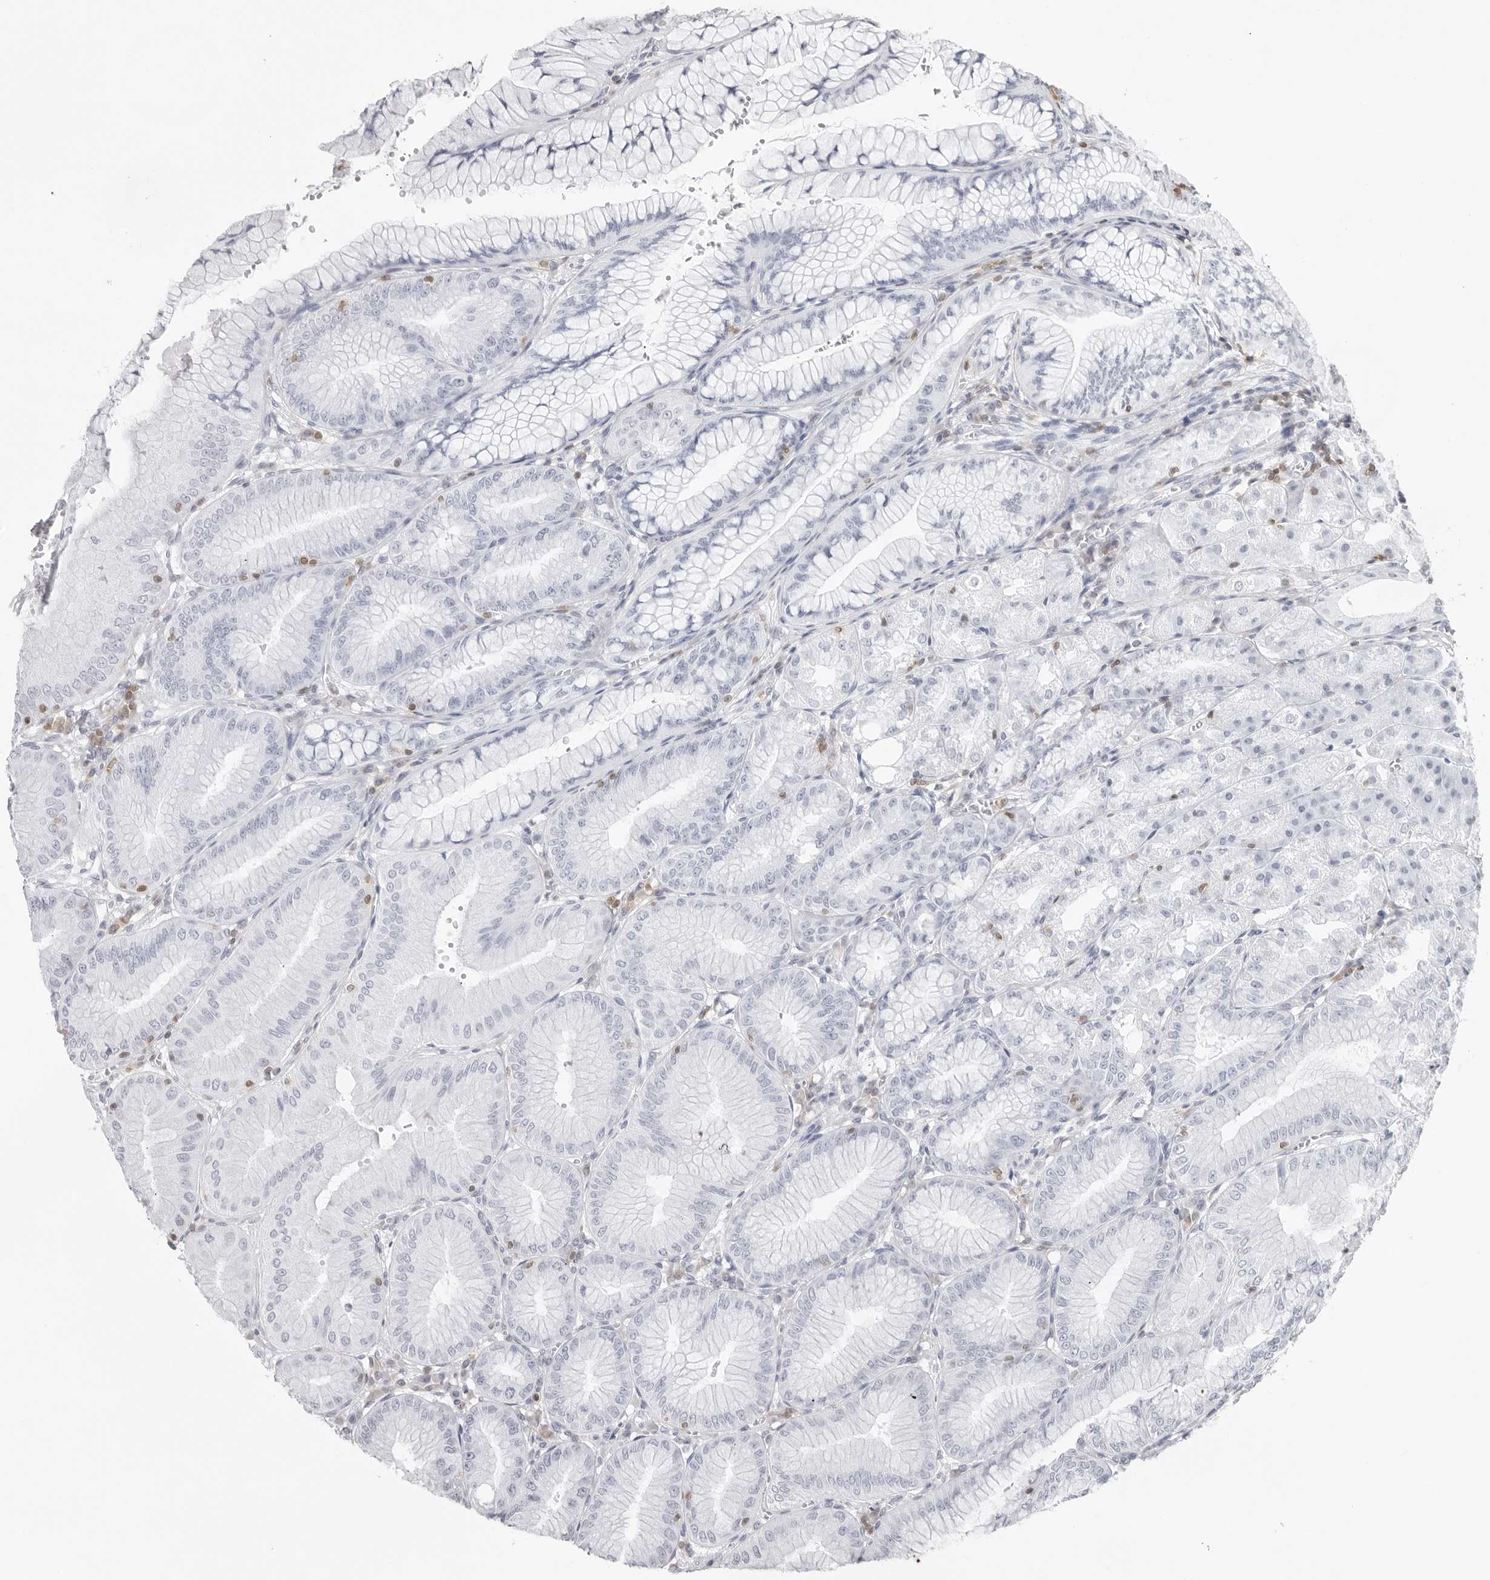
{"staining": {"intensity": "negative", "quantity": "none", "location": "none"}, "tissue": "stomach", "cell_type": "Glandular cells", "image_type": "normal", "snomed": [{"axis": "morphology", "description": "Normal tissue, NOS"}, {"axis": "topography", "description": "Stomach, lower"}], "caption": "Glandular cells show no significant staining in unremarkable stomach. (DAB (3,3'-diaminobenzidine) IHC with hematoxylin counter stain).", "gene": "FMNL1", "patient": {"sex": "male", "age": 71}}